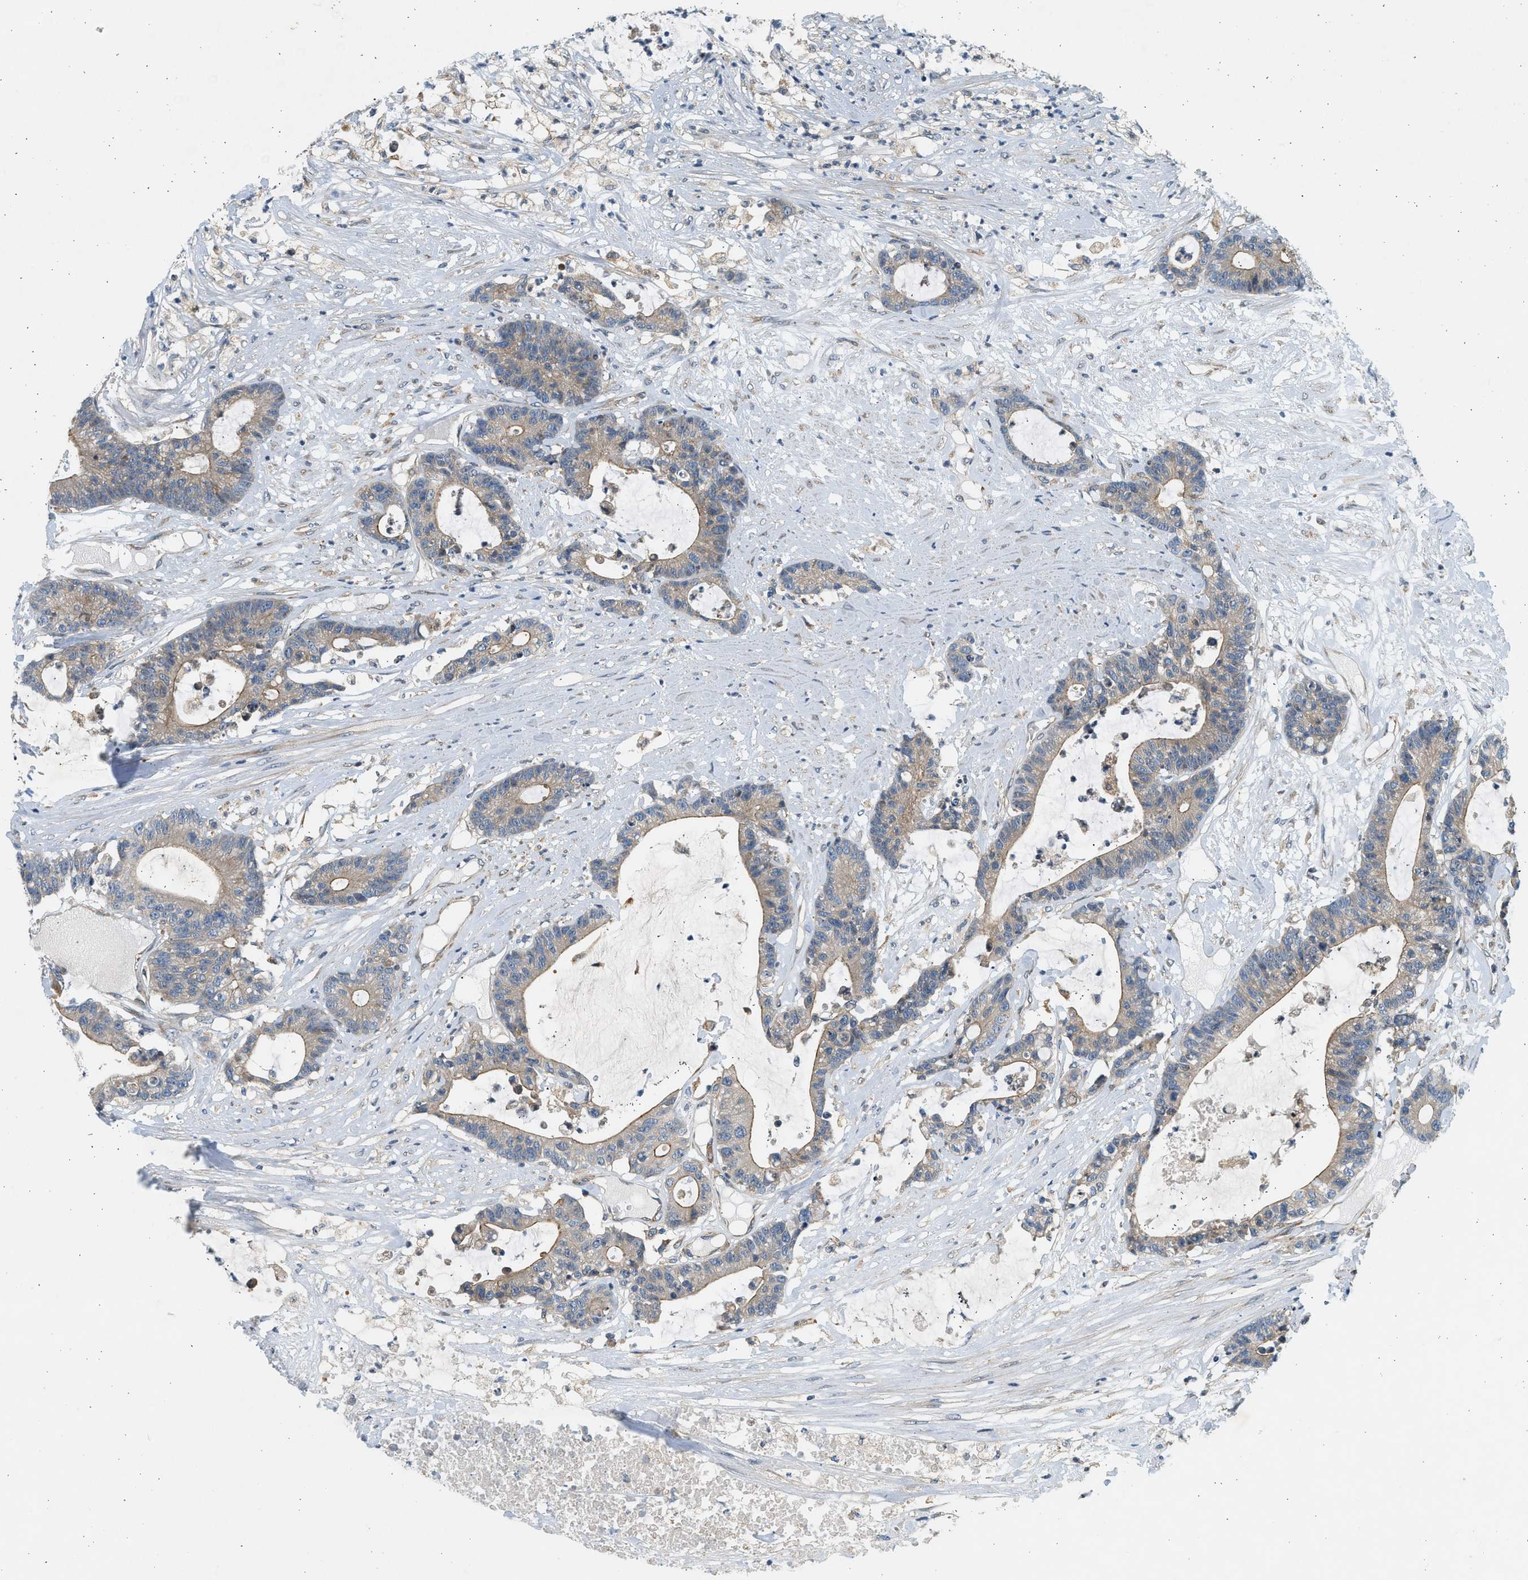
{"staining": {"intensity": "weak", "quantity": "25%-75%", "location": "cytoplasmic/membranous"}, "tissue": "colorectal cancer", "cell_type": "Tumor cells", "image_type": "cancer", "snomed": [{"axis": "morphology", "description": "Adenocarcinoma, NOS"}, {"axis": "topography", "description": "Colon"}], "caption": "Protein staining displays weak cytoplasmic/membranous expression in approximately 25%-75% of tumor cells in colorectal cancer (adenocarcinoma).", "gene": "KDELR2", "patient": {"sex": "female", "age": 84}}